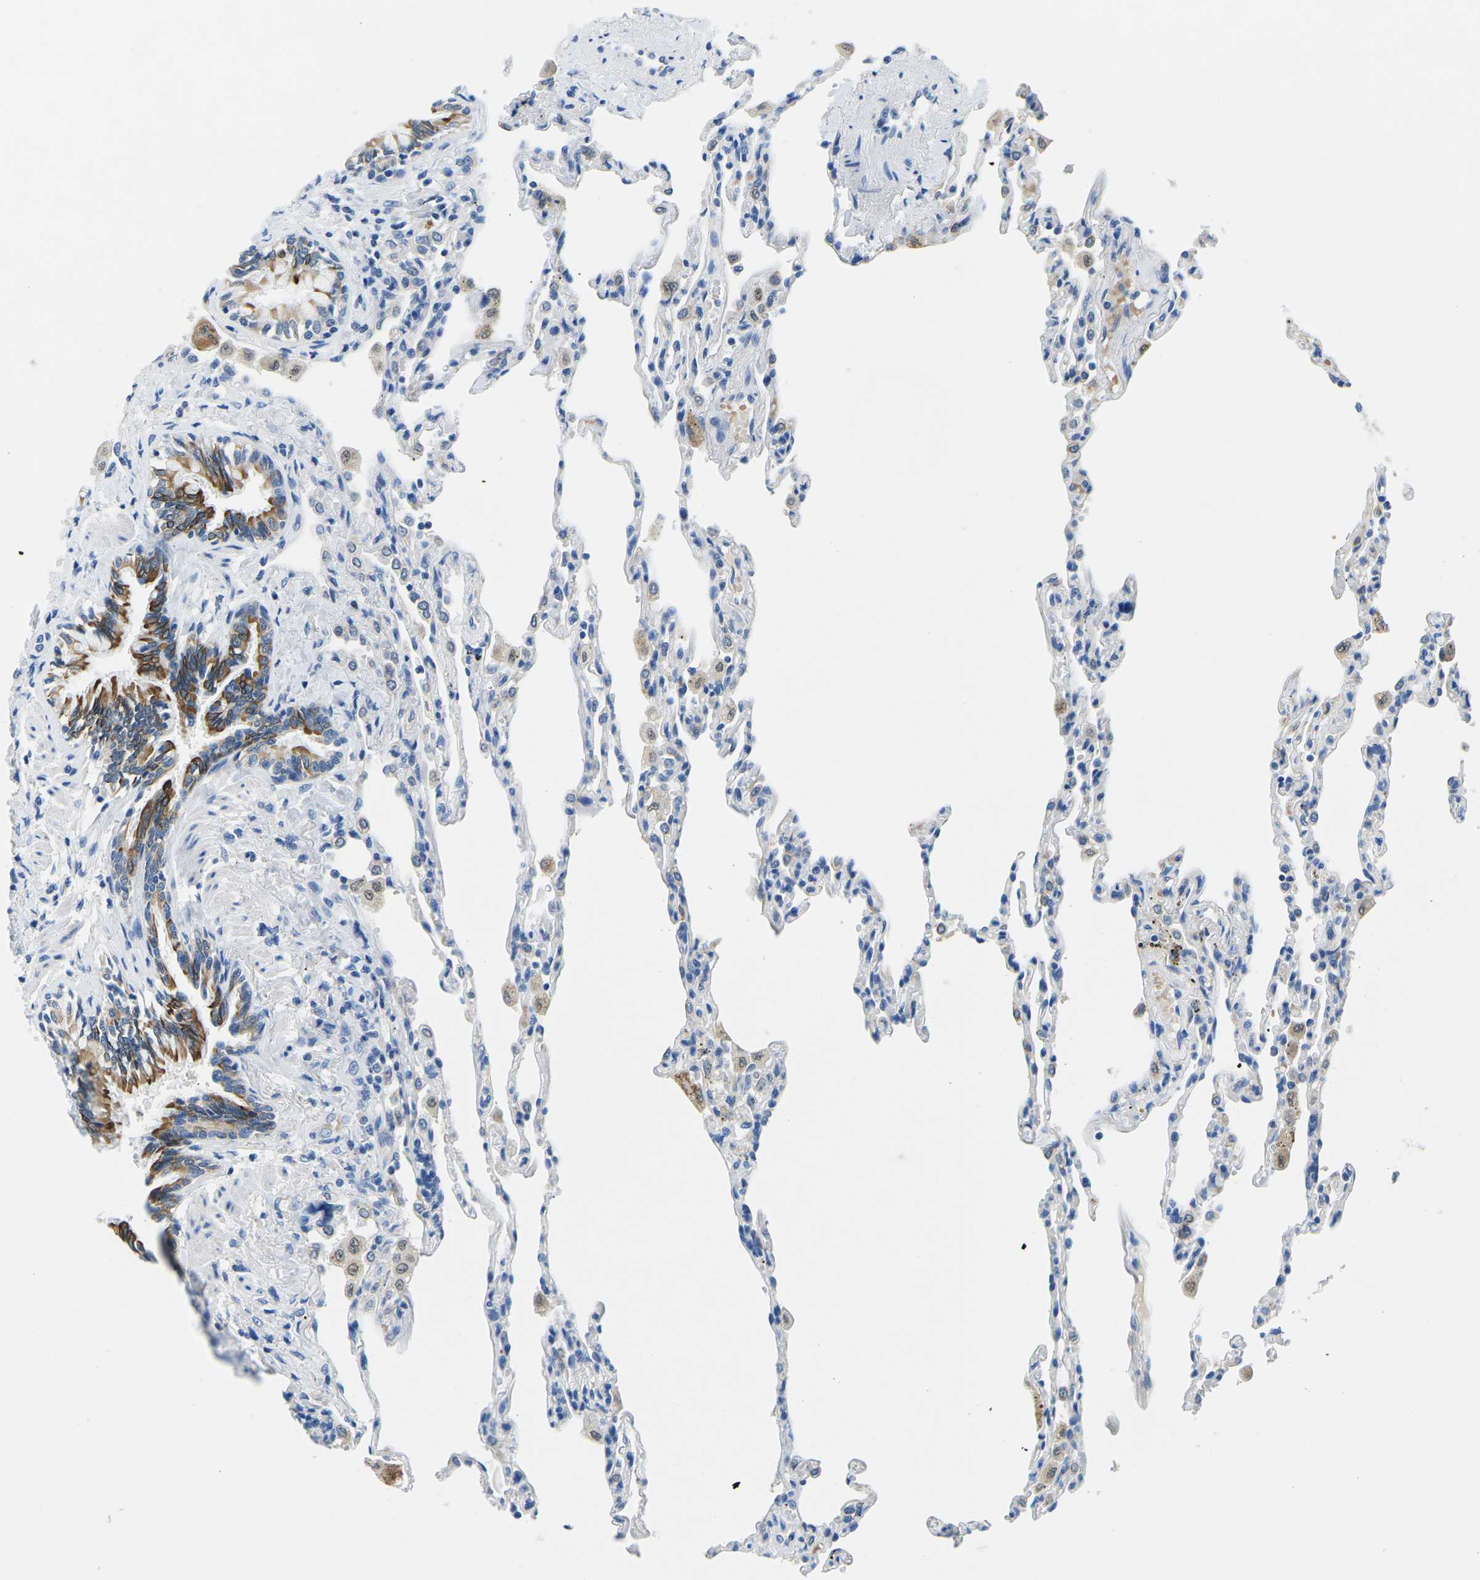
{"staining": {"intensity": "weak", "quantity": "<25%", "location": "cytoplasmic/membranous"}, "tissue": "lung", "cell_type": "Alveolar cells", "image_type": "normal", "snomed": [{"axis": "morphology", "description": "Normal tissue, NOS"}, {"axis": "topography", "description": "Lung"}], "caption": "Immunohistochemistry (IHC) image of unremarkable human lung stained for a protein (brown), which exhibits no staining in alveolar cells.", "gene": "TM6SF1", "patient": {"sex": "male", "age": 59}}